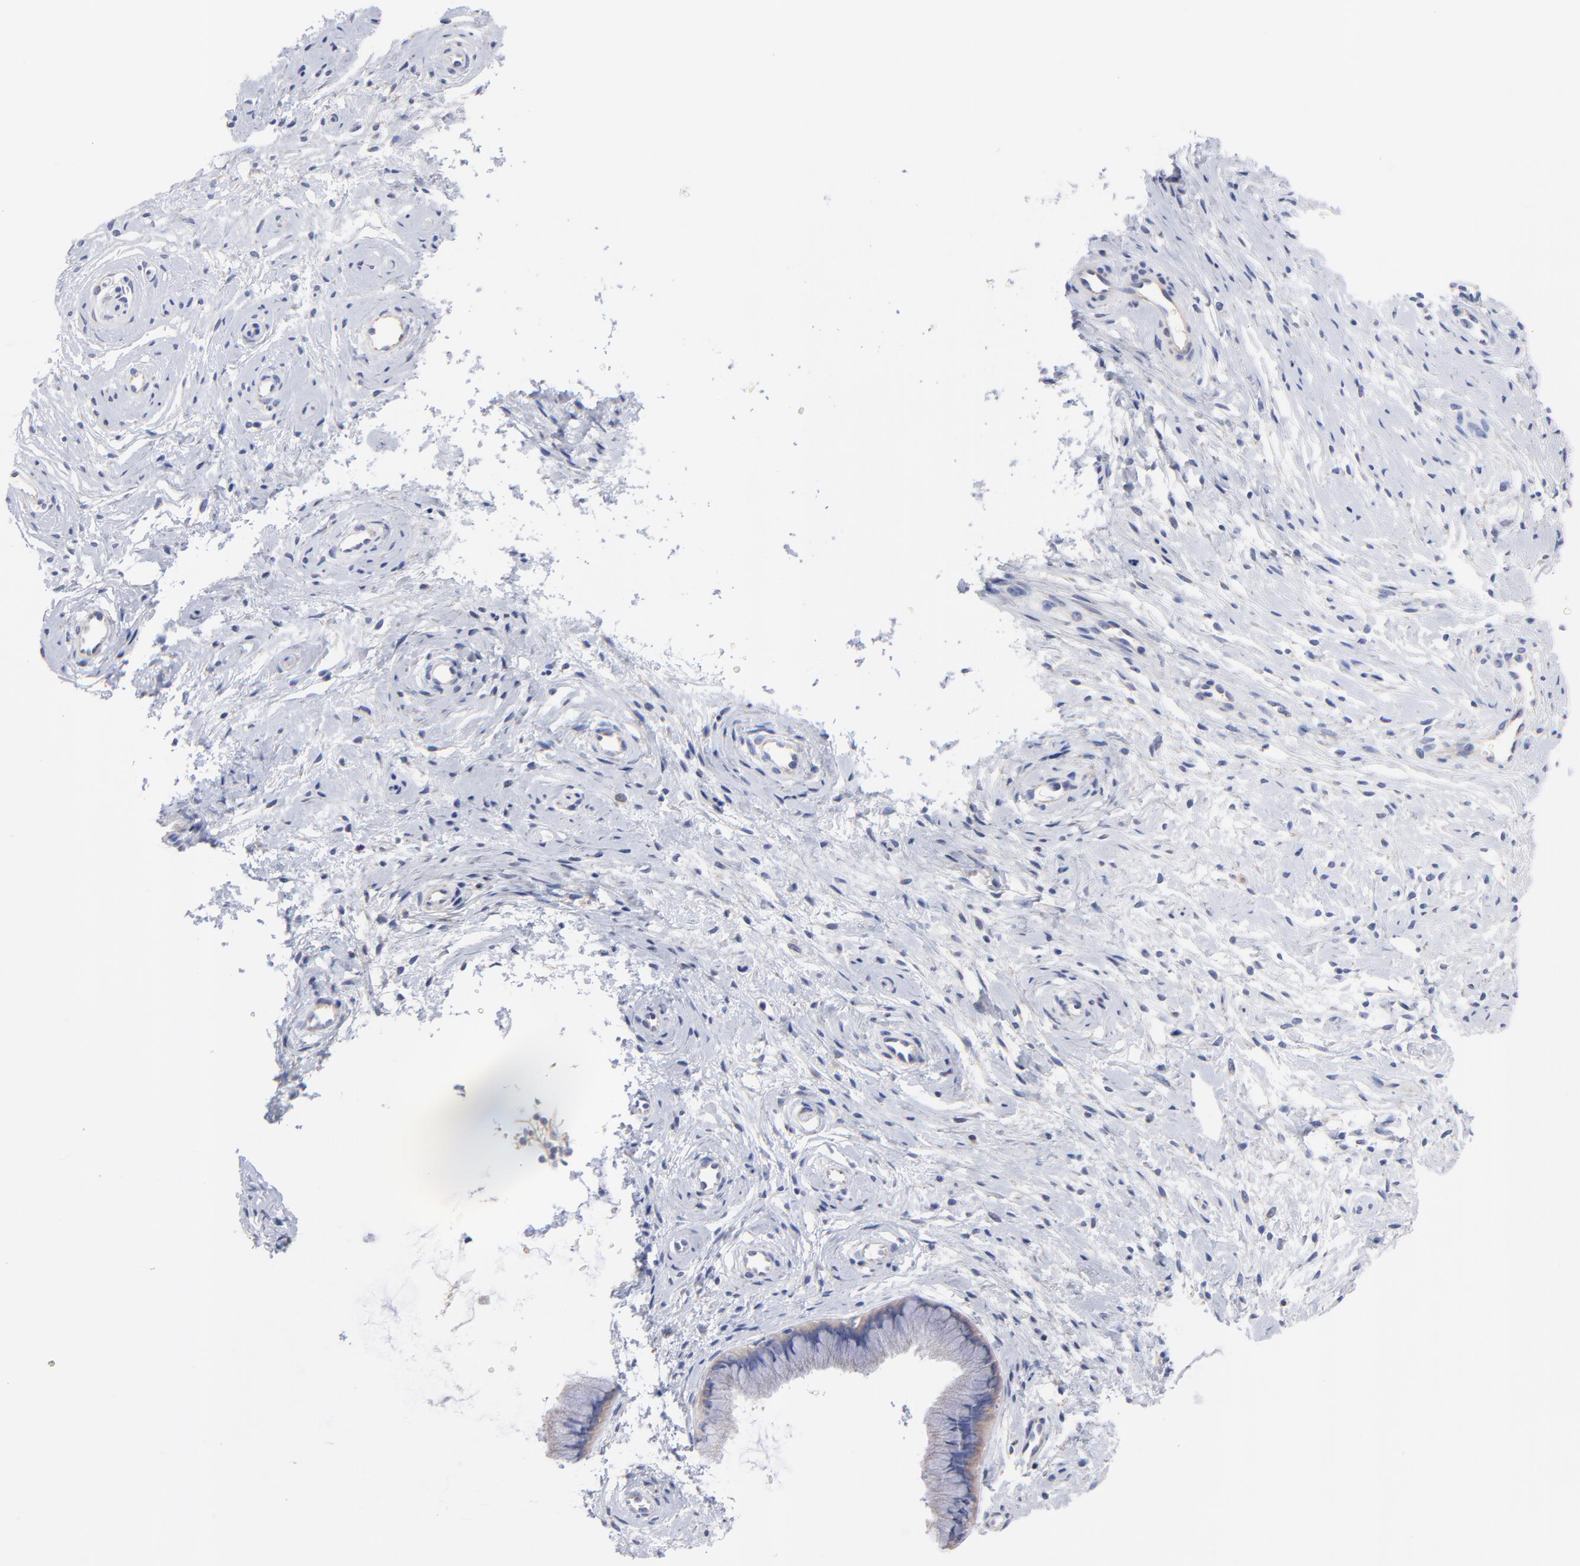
{"staining": {"intensity": "weak", "quantity": "25%-75%", "location": "cytoplasmic/membranous"}, "tissue": "cervix", "cell_type": "Glandular cells", "image_type": "normal", "snomed": [{"axis": "morphology", "description": "Normal tissue, NOS"}, {"axis": "topography", "description": "Cervix"}], "caption": "Immunohistochemical staining of benign cervix reveals low levels of weak cytoplasmic/membranous staining in about 25%-75% of glandular cells.", "gene": "HS3ST1", "patient": {"sex": "female", "age": 39}}